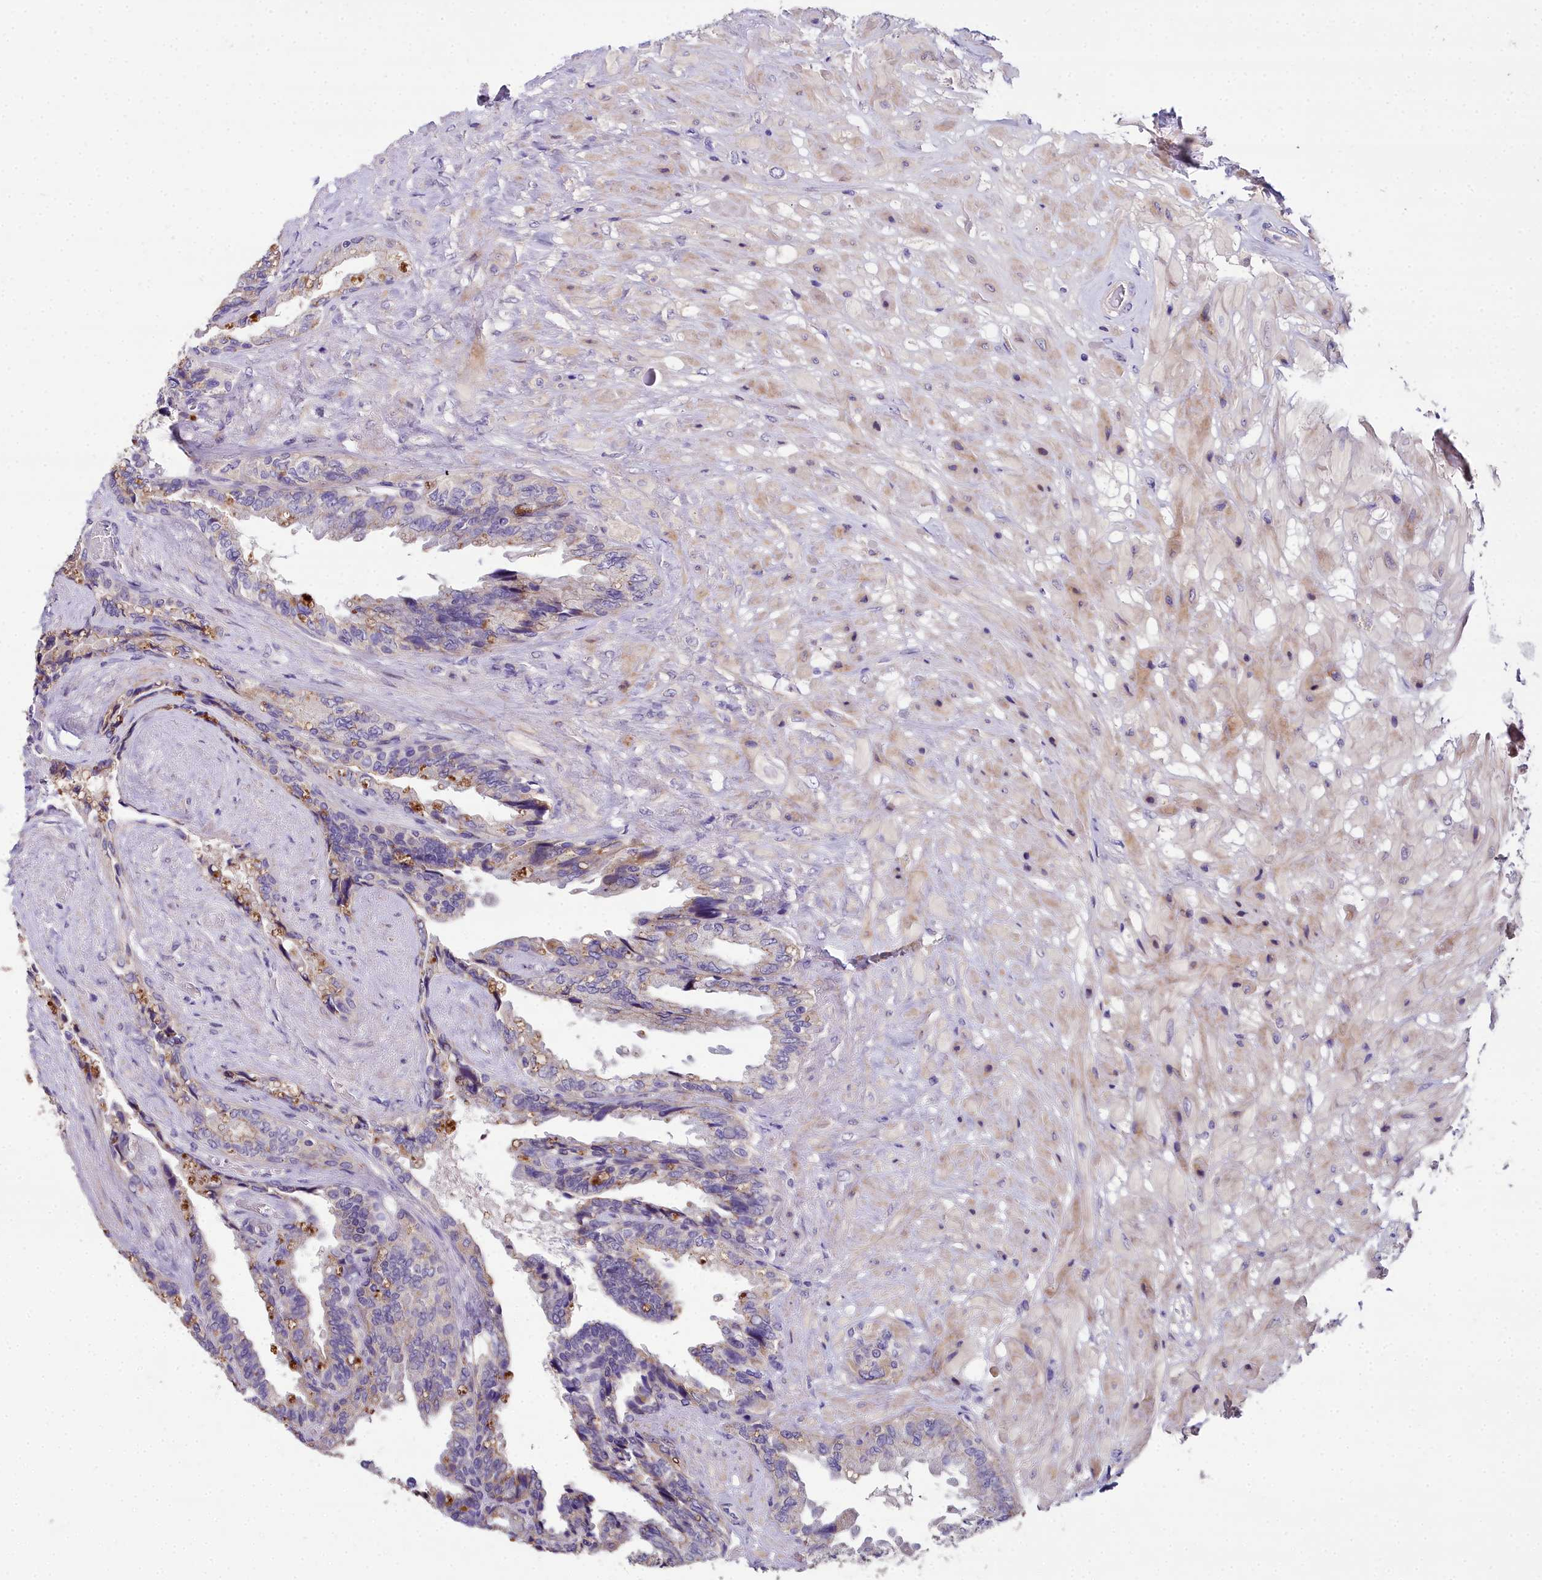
{"staining": {"intensity": "moderate", "quantity": "<25%", "location": "cytoplasmic/membranous"}, "tissue": "seminal vesicle", "cell_type": "Glandular cells", "image_type": "normal", "snomed": [{"axis": "morphology", "description": "Normal tissue, NOS"}, {"axis": "topography", "description": "Seminal veicle"}, {"axis": "topography", "description": "Peripheral nerve tissue"}], "caption": "An image of human seminal vesicle stained for a protein exhibits moderate cytoplasmic/membranous brown staining in glandular cells. Nuclei are stained in blue.", "gene": "NT5M", "patient": {"sex": "male", "age": 60}}